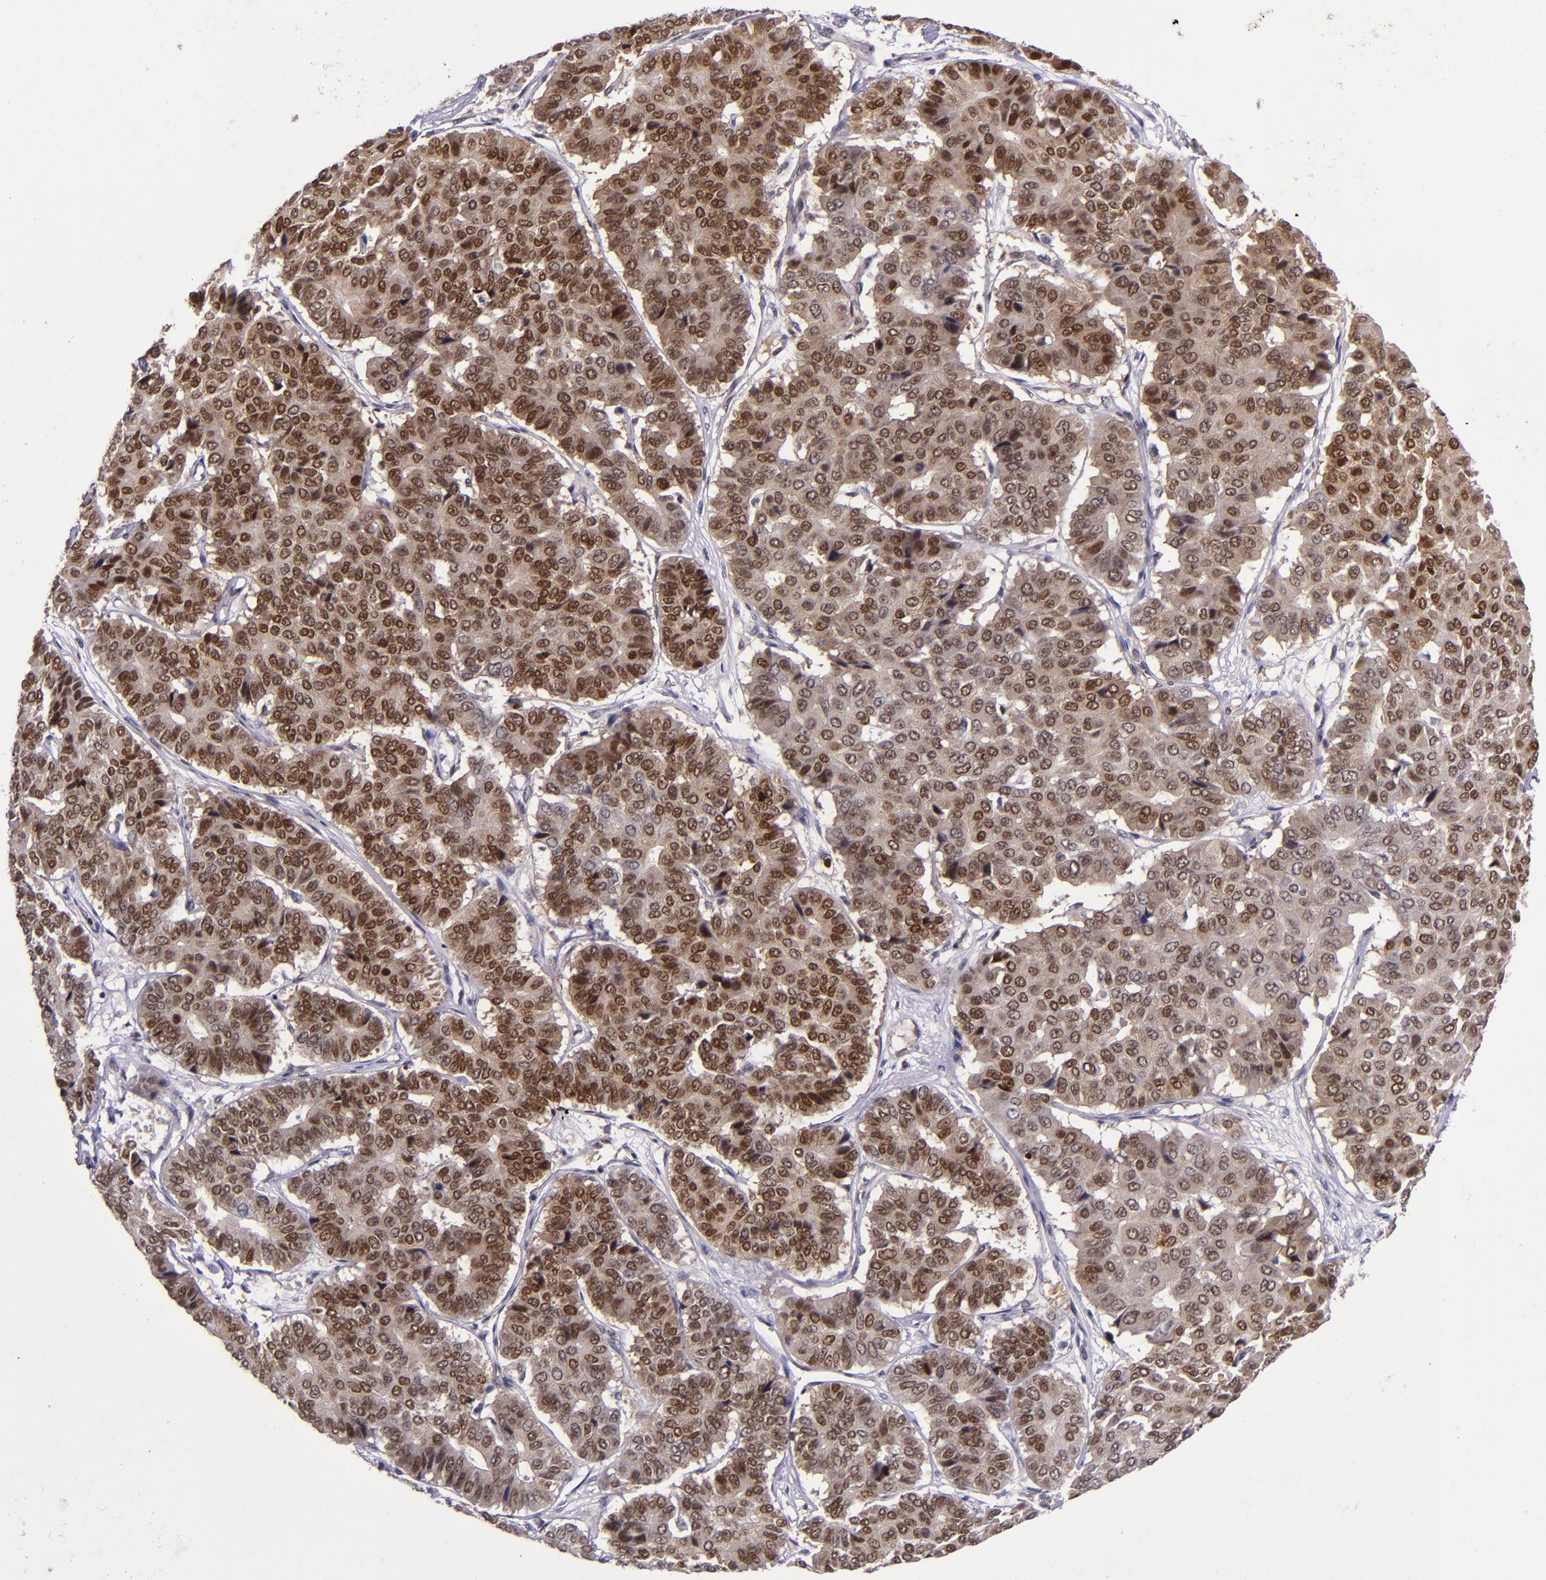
{"staining": {"intensity": "strong", "quantity": ">75%", "location": "cytoplasmic/membranous,nuclear"}, "tissue": "pancreatic cancer", "cell_type": "Tumor cells", "image_type": "cancer", "snomed": [{"axis": "morphology", "description": "Adenocarcinoma, NOS"}, {"axis": "topography", "description": "Pancreas"}], "caption": "Tumor cells exhibit high levels of strong cytoplasmic/membranous and nuclear expression in about >75% of cells in adenocarcinoma (pancreatic).", "gene": "MGMT", "patient": {"sex": "male", "age": 50}}